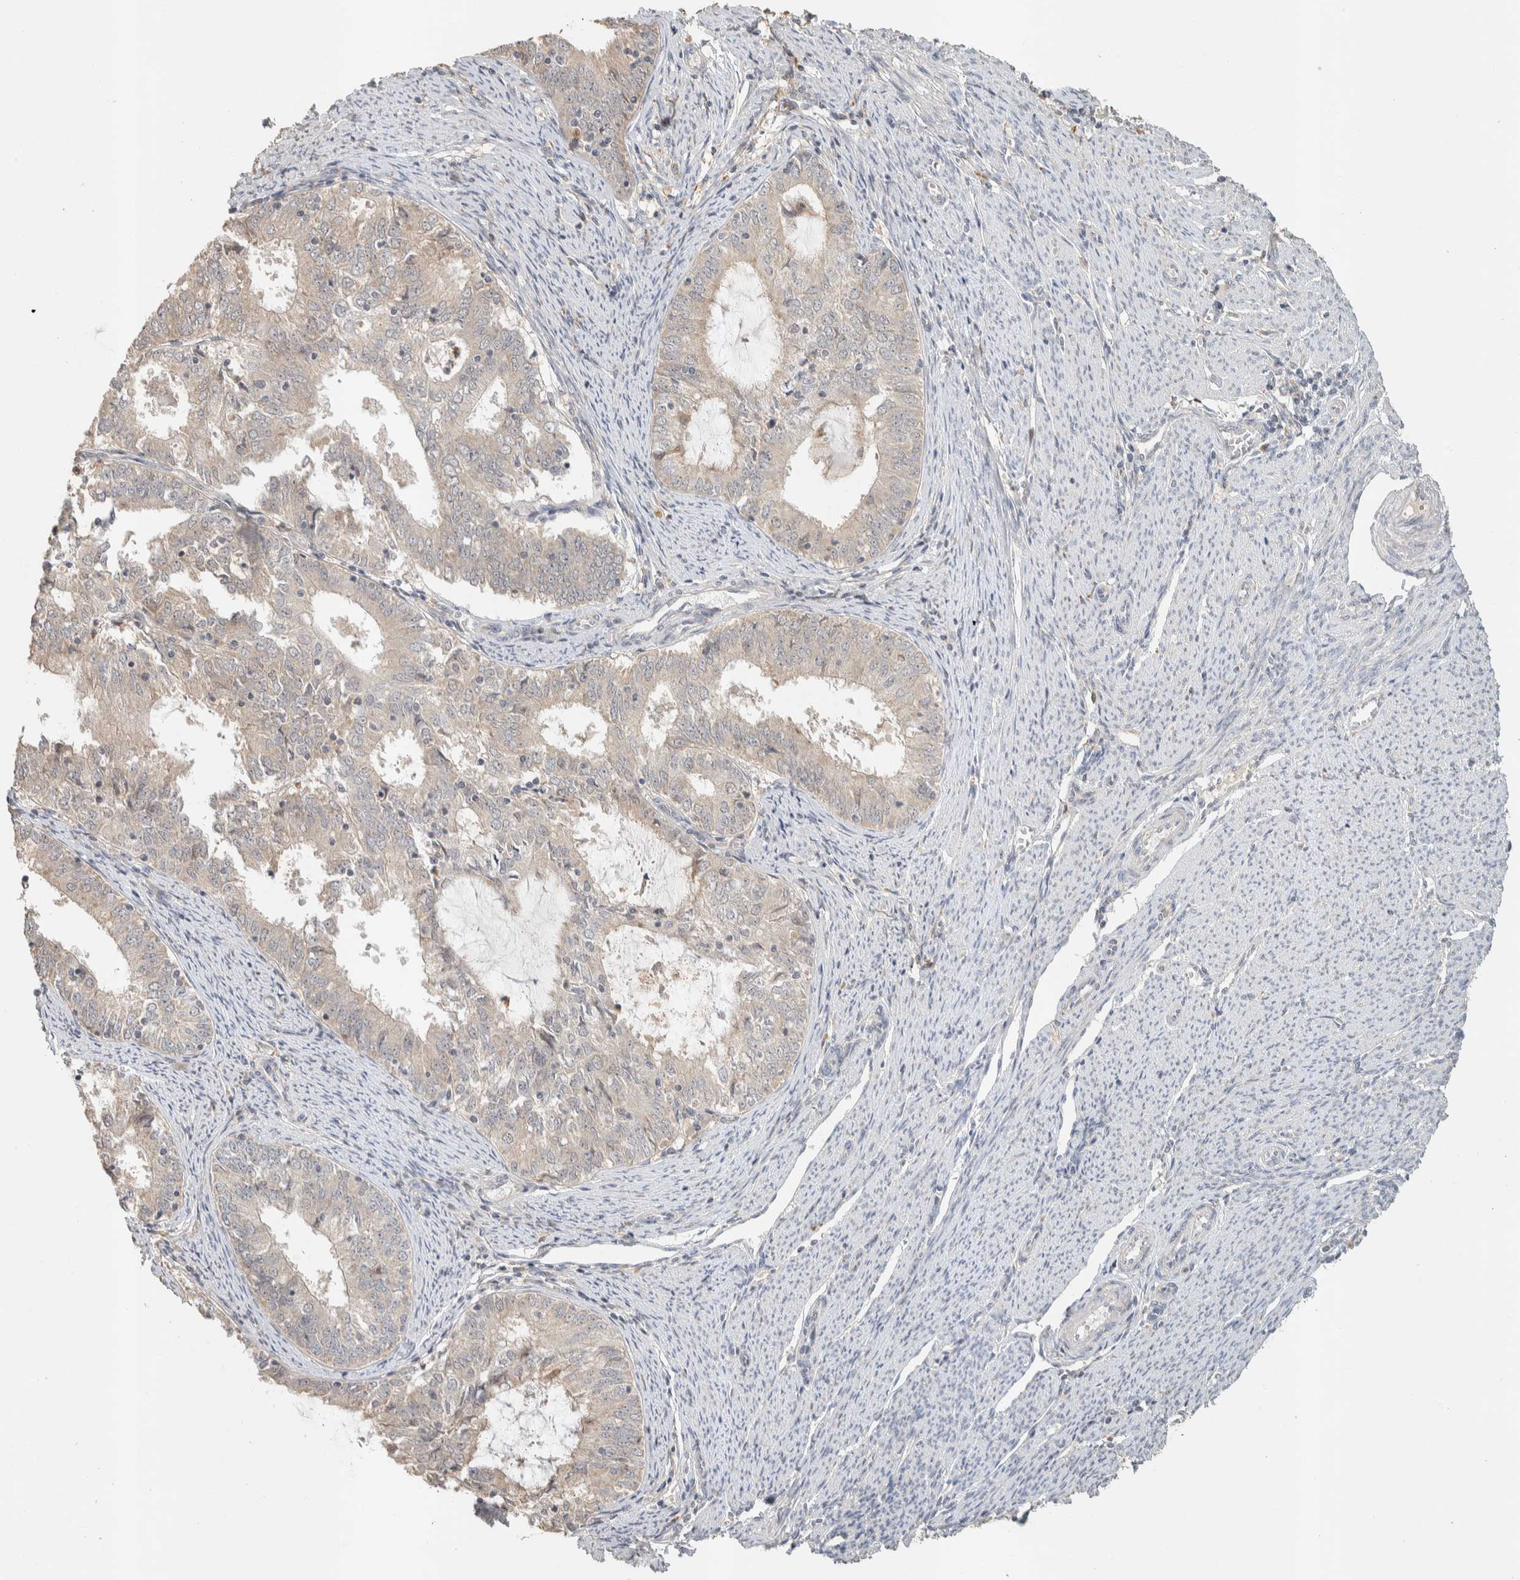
{"staining": {"intensity": "negative", "quantity": "none", "location": "none"}, "tissue": "endometrial cancer", "cell_type": "Tumor cells", "image_type": "cancer", "snomed": [{"axis": "morphology", "description": "Adenocarcinoma, NOS"}, {"axis": "topography", "description": "Endometrium"}], "caption": "Image shows no significant protein expression in tumor cells of adenocarcinoma (endometrial). (IHC, brightfield microscopy, high magnification).", "gene": "ITPA", "patient": {"sex": "female", "age": 57}}